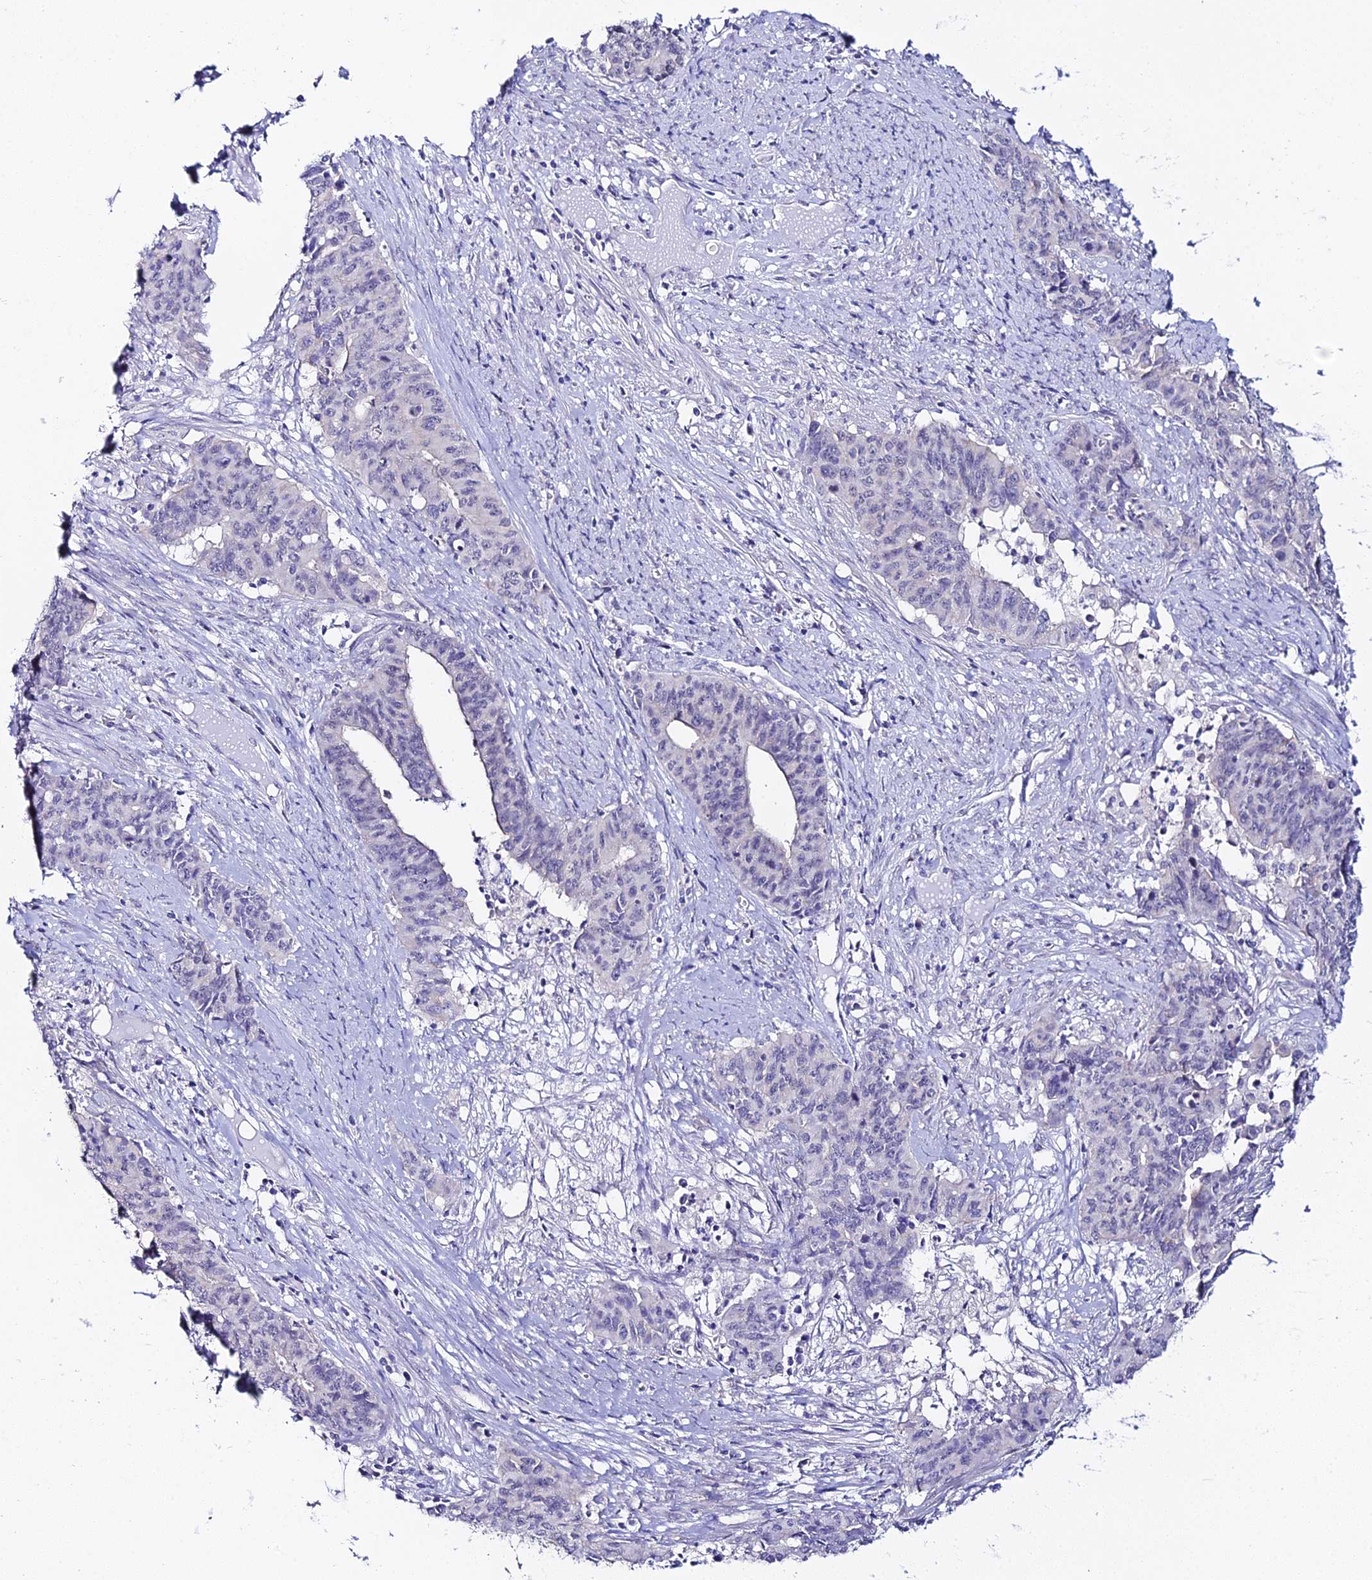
{"staining": {"intensity": "negative", "quantity": "none", "location": "none"}, "tissue": "endometrial cancer", "cell_type": "Tumor cells", "image_type": "cancer", "snomed": [{"axis": "morphology", "description": "Adenocarcinoma, NOS"}, {"axis": "topography", "description": "Endometrium"}], "caption": "Tumor cells show no significant expression in endometrial cancer.", "gene": "ATG16L2", "patient": {"sex": "female", "age": 59}}